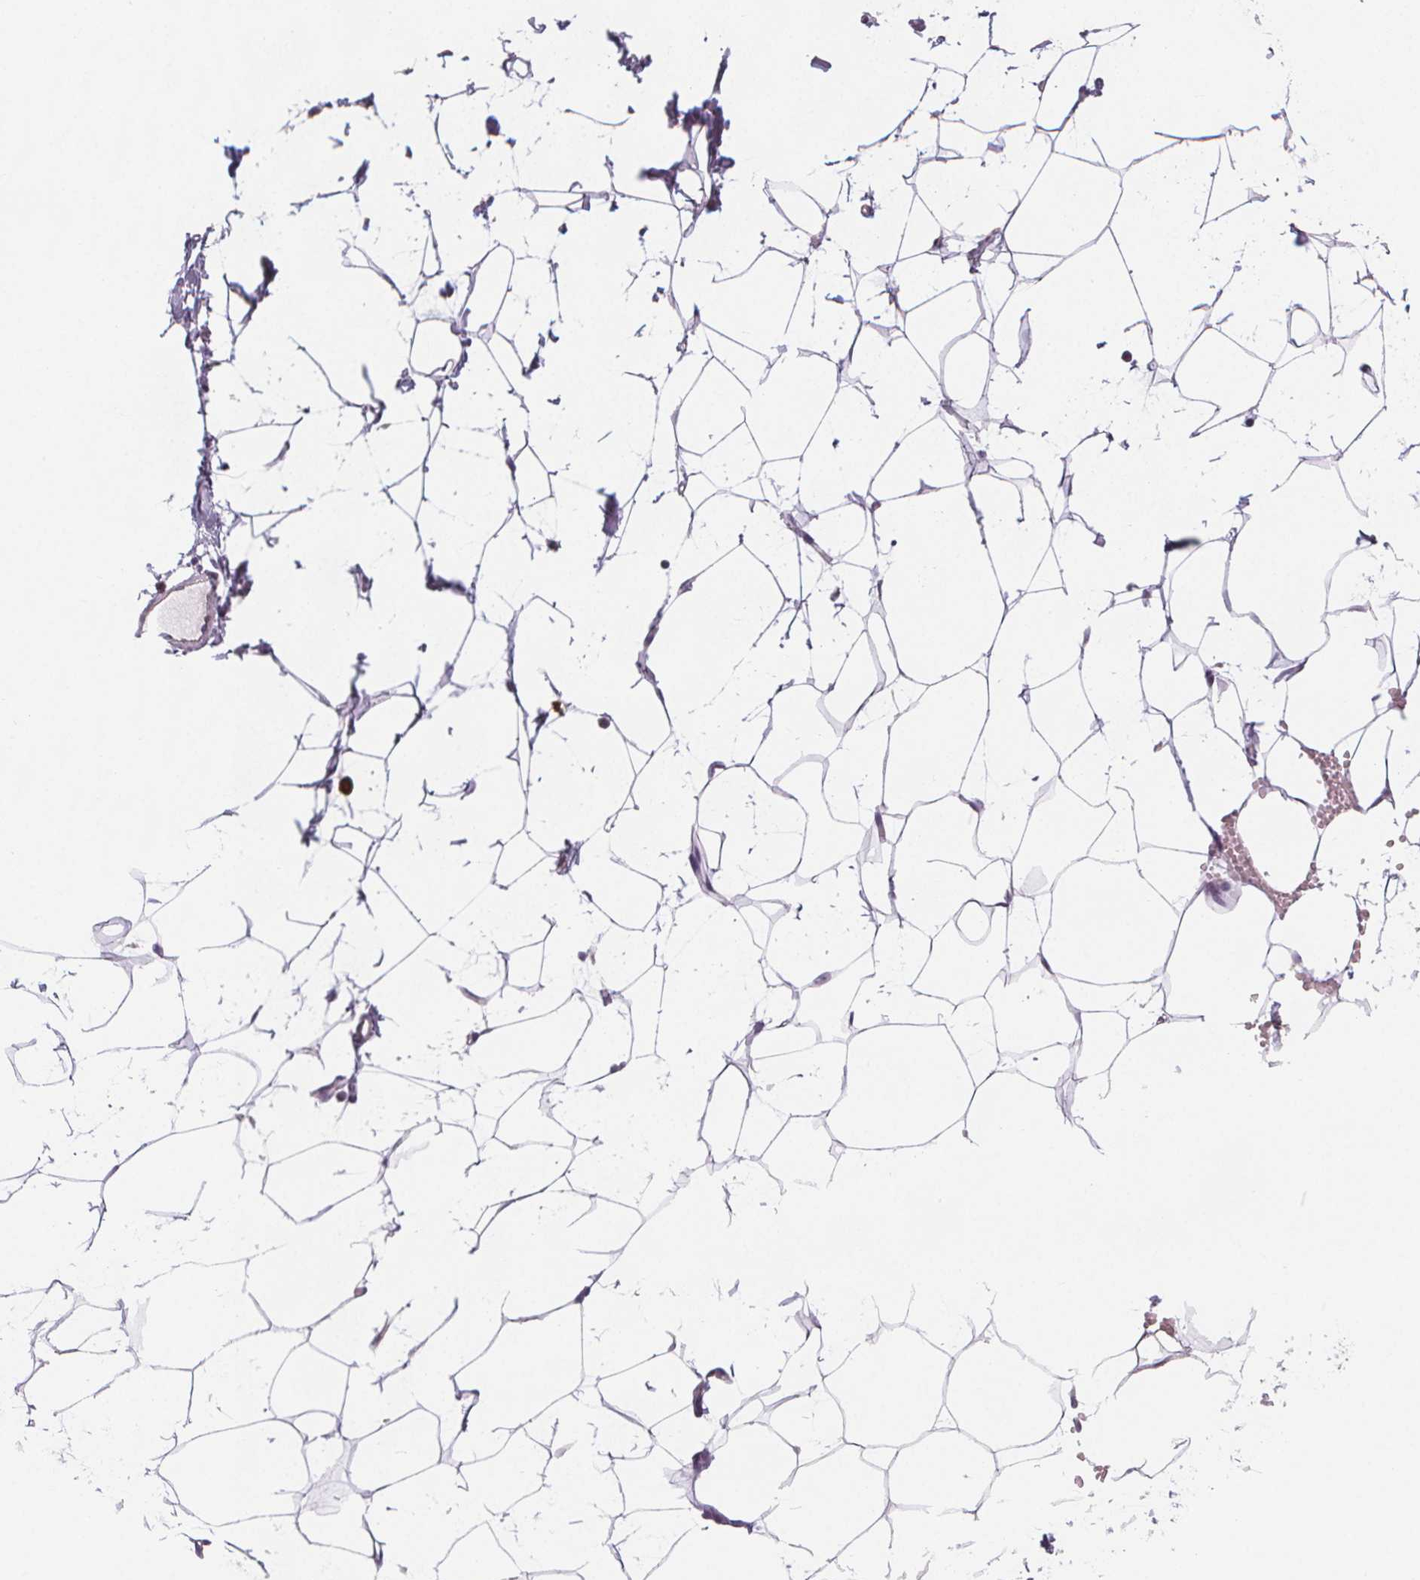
{"staining": {"intensity": "negative", "quantity": "none", "location": "none"}, "tissue": "breast", "cell_type": "Adipocytes", "image_type": "normal", "snomed": [{"axis": "morphology", "description": "Normal tissue, NOS"}, {"axis": "topography", "description": "Breast"}], "caption": "Immunohistochemical staining of benign breast shows no significant positivity in adipocytes. The staining was performed using DAB to visualize the protein expression in brown, while the nuclei were stained in blue with hematoxylin (Magnification: 20x).", "gene": "TIPIN", "patient": {"sex": "female", "age": 27}}